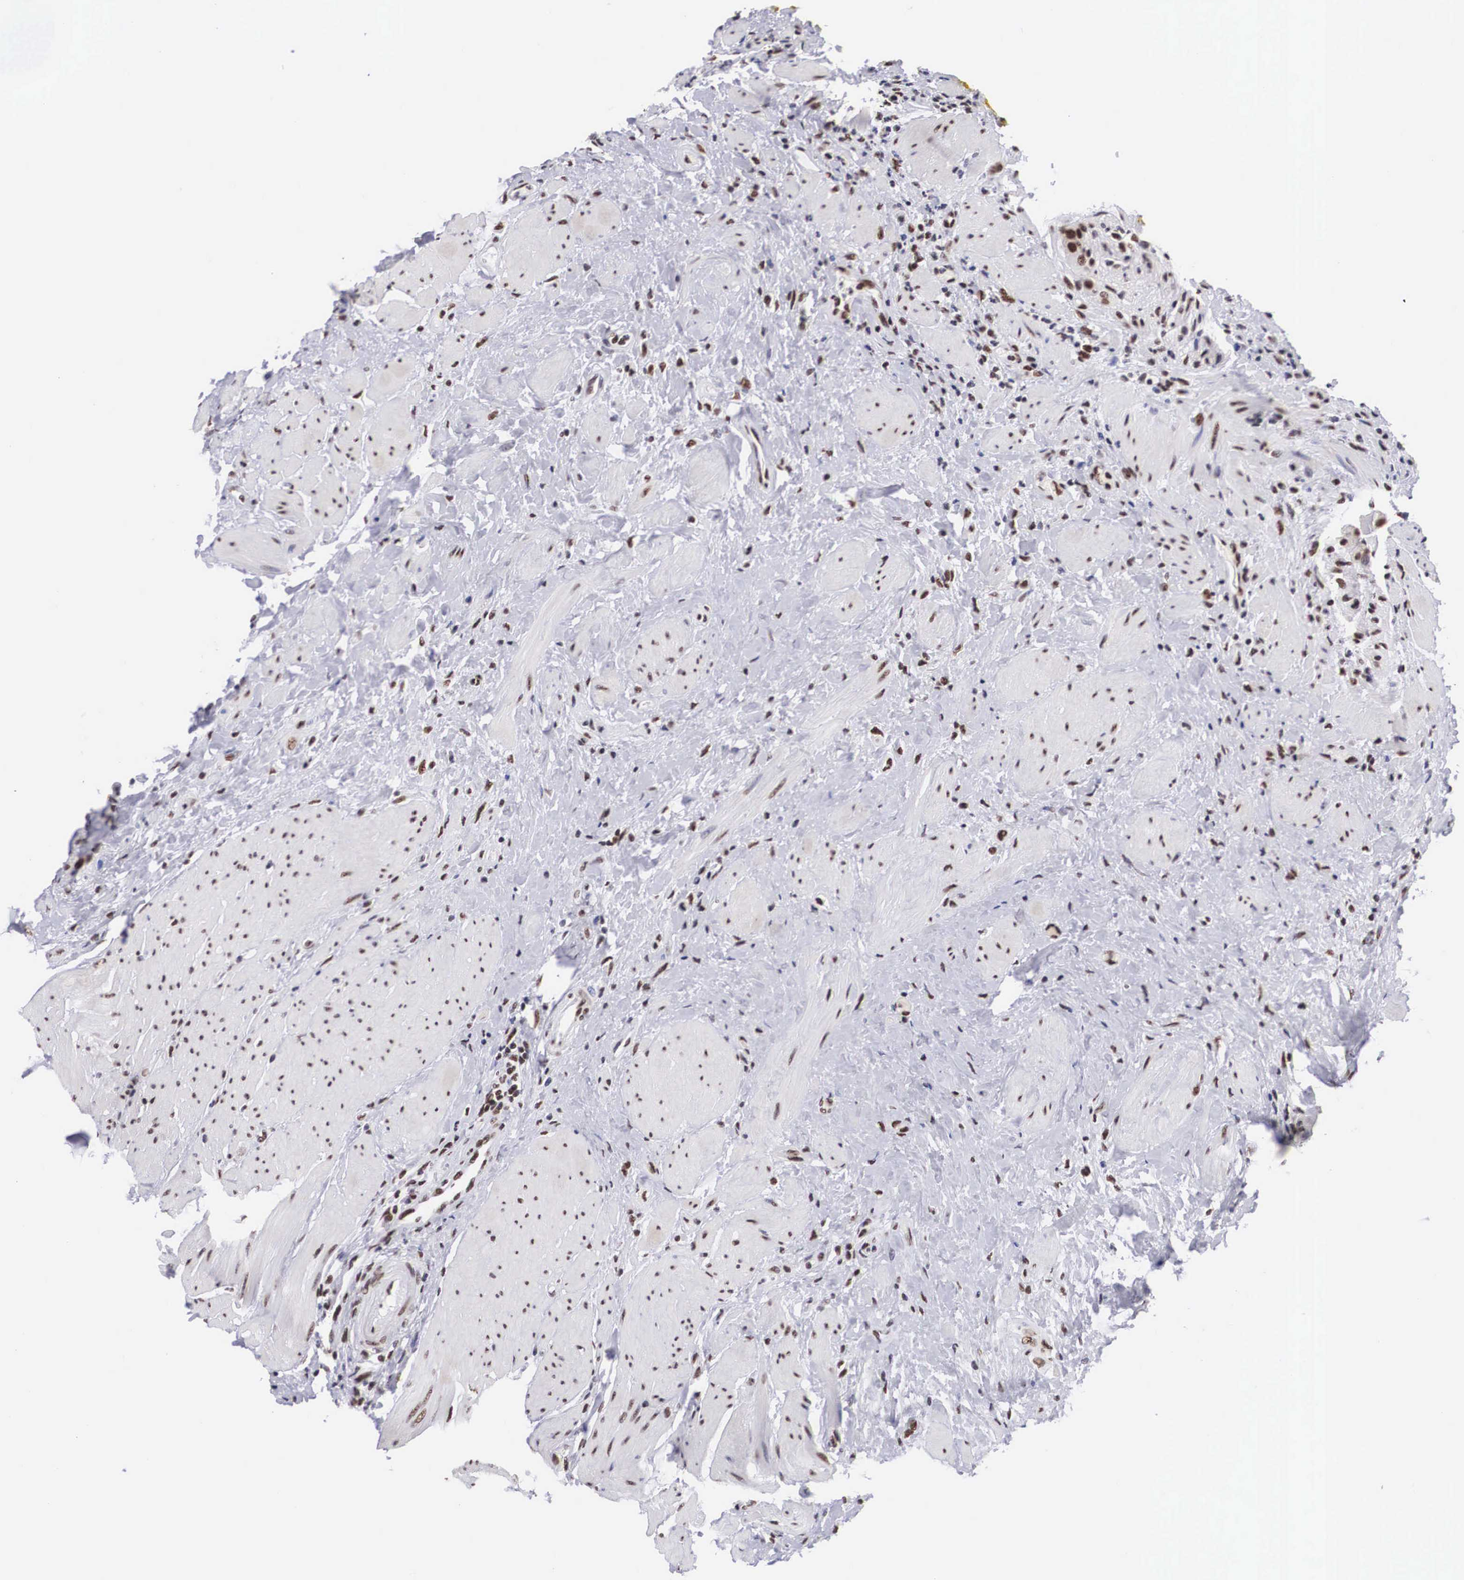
{"staining": {"intensity": "moderate", "quantity": ">75%", "location": "nuclear"}, "tissue": "colorectal cancer", "cell_type": "Tumor cells", "image_type": "cancer", "snomed": [{"axis": "morphology", "description": "Adenocarcinoma, NOS"}, {"axis": "topography", "description": "Rectum"}], "caption": "A histopathology image of human colorectal cancer stained for a protein reveals moderate nuclear brown staining in tumor cells.", "gene": "SF3A1", "patient": {"sex": "female", "age": 65}}